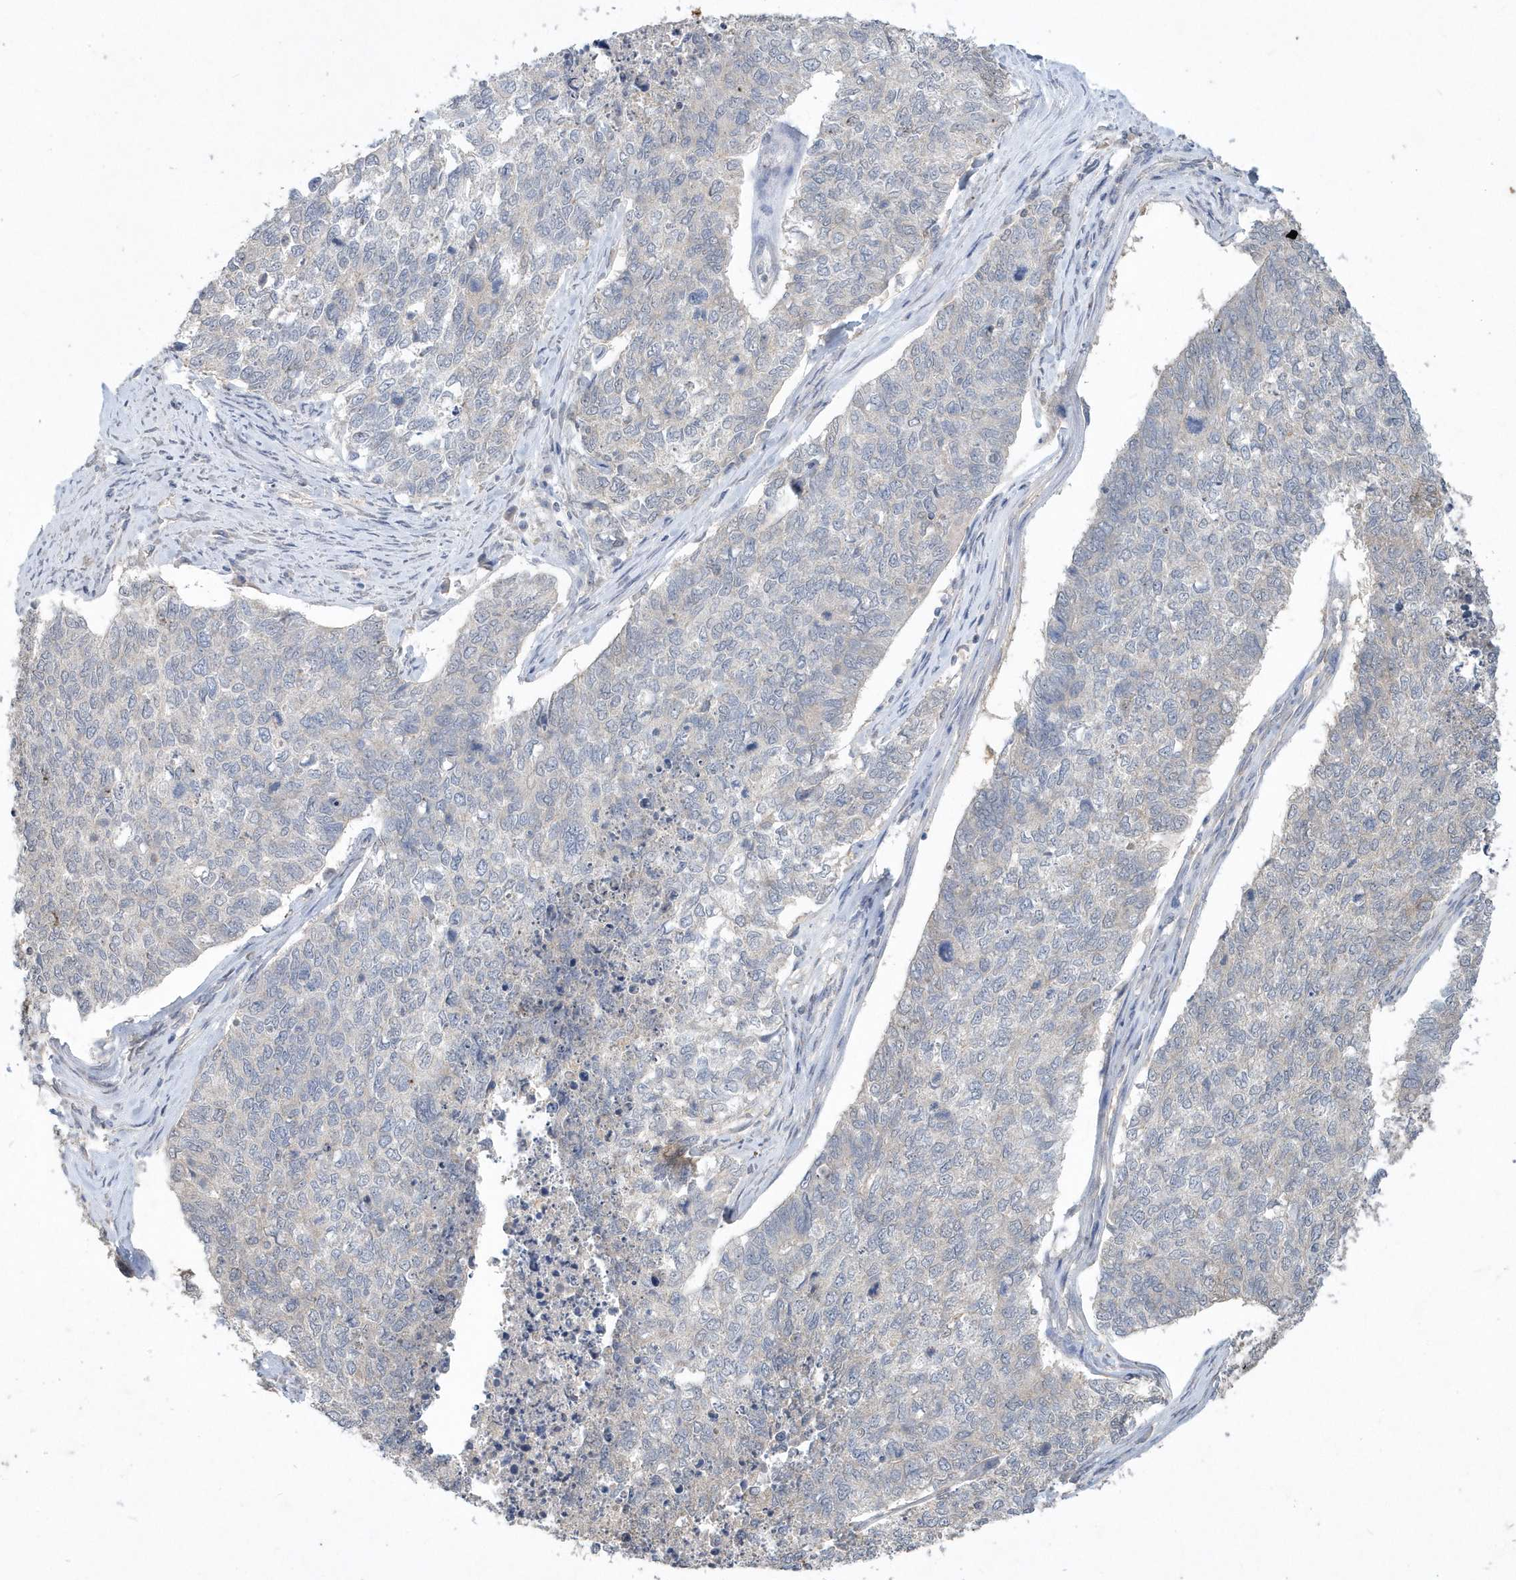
{"staining": {"intensity": "negative", "quantity": "none", "location": "none"}, "tissue": "cervical cancer", "cell_type": "Tumor cells", "image_type": "cancer", "snomed": [{"axis": "morphology", "description": "Squamous cell carcinoma, NOS"}, {"axis": "topography", "description": "Cervix"}], "caption": "Tumor cells are negative for brown protein staining in cervical squamous cell carcinoma.", "gene": "AKR7A2", "patient": {"sex": "female", "age": 63}}